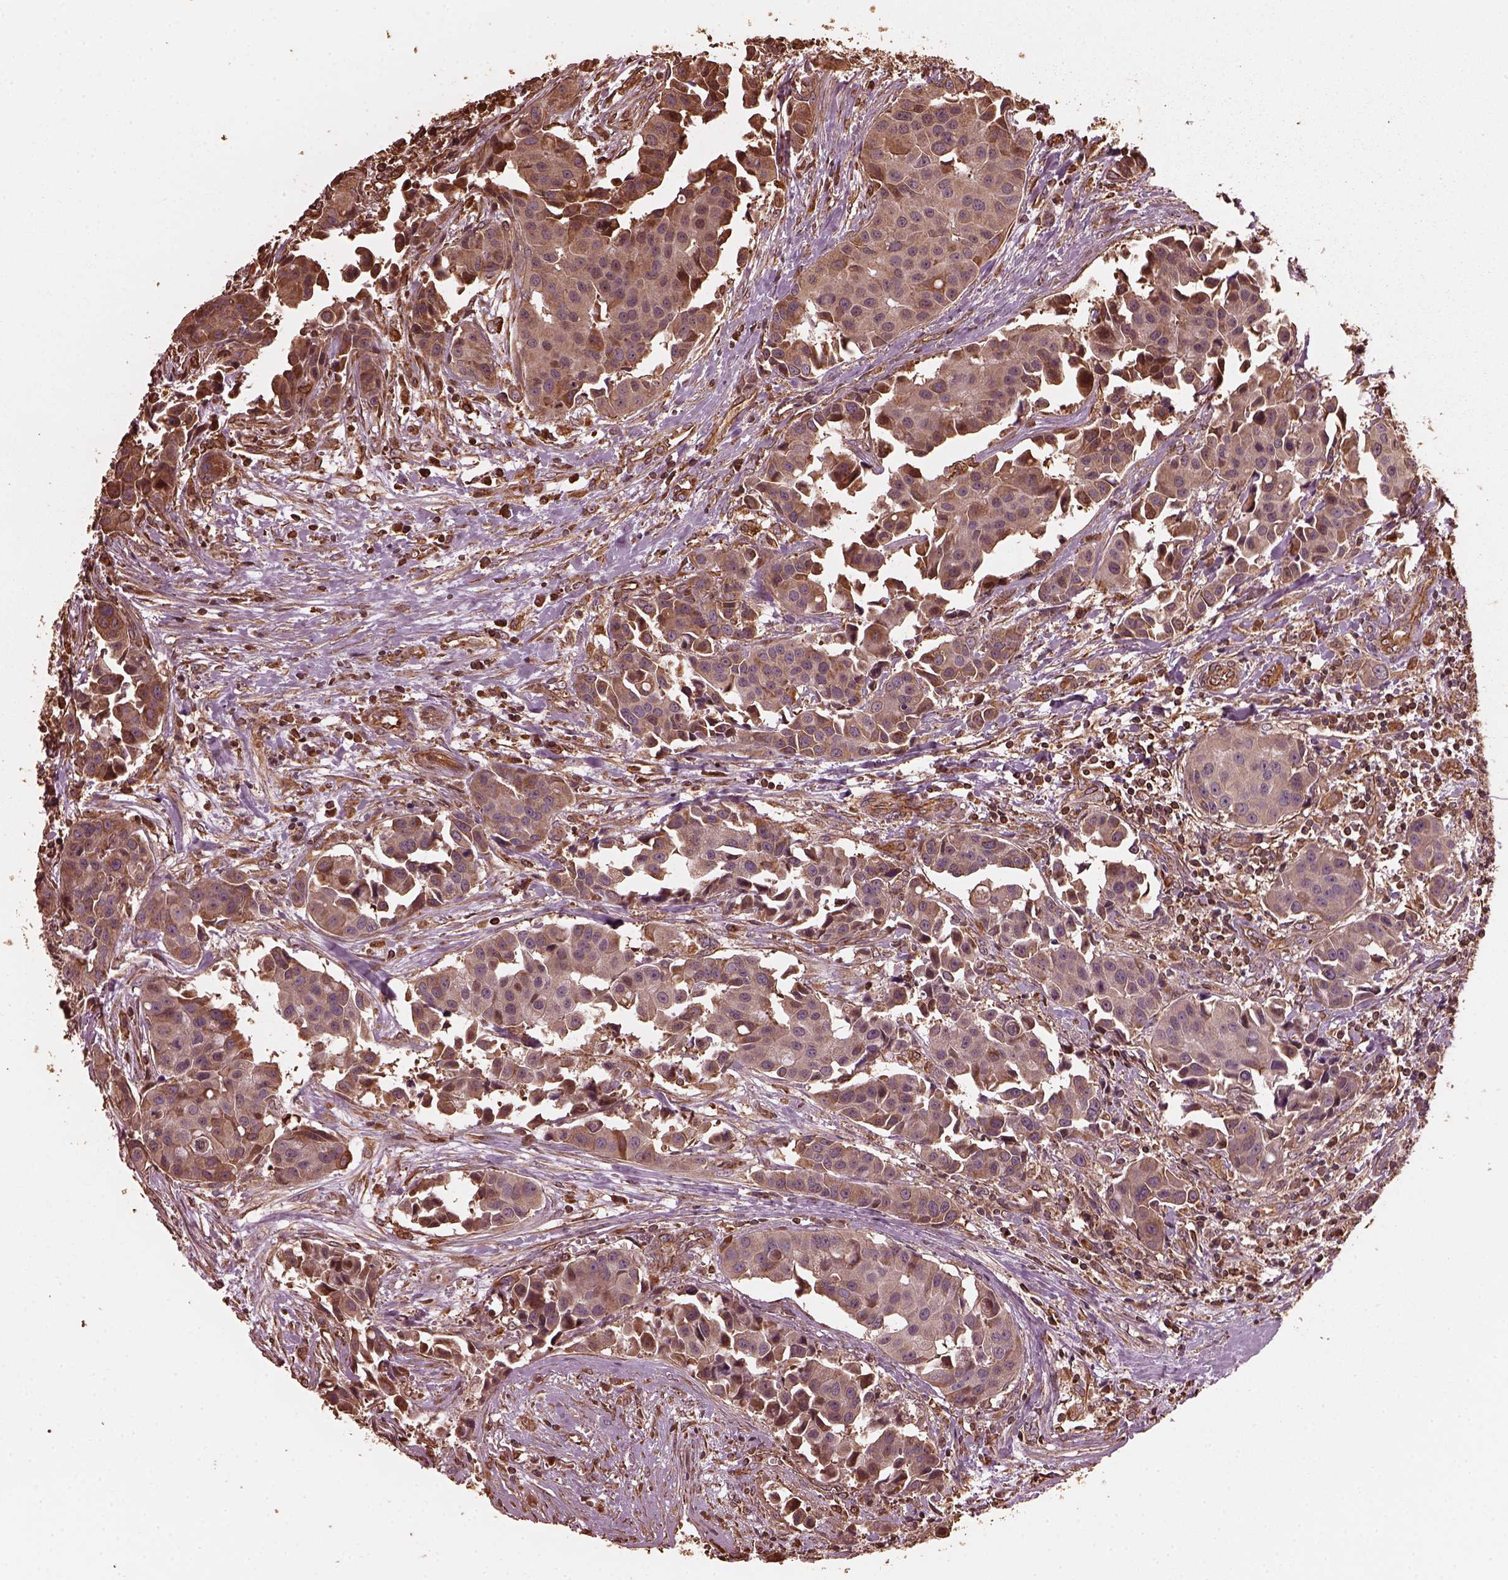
{"staining": {"intensity": "moderate", "quantity": ">75%", "location": "cytoplasmic/membranous"}, "tissue": "head and neck cancer", "cell_type": "Tumor cells", "image_type": "cancer", "snomed": [{"axis": "morphology", "description": "Adenocarcinoma, NOS"}, {"axis": "topography", "description": "Head-Neck"}], "caption": "Protein staining shows moderate cytoplasmic/membranous expression in approximately >75% of tumor cells in adenocarcinoma (head and neck). (IHC, brightfield microscopy, high magnification).", "gene": "GTPBP1", "patient": {"sex": "male", "age": 76}}